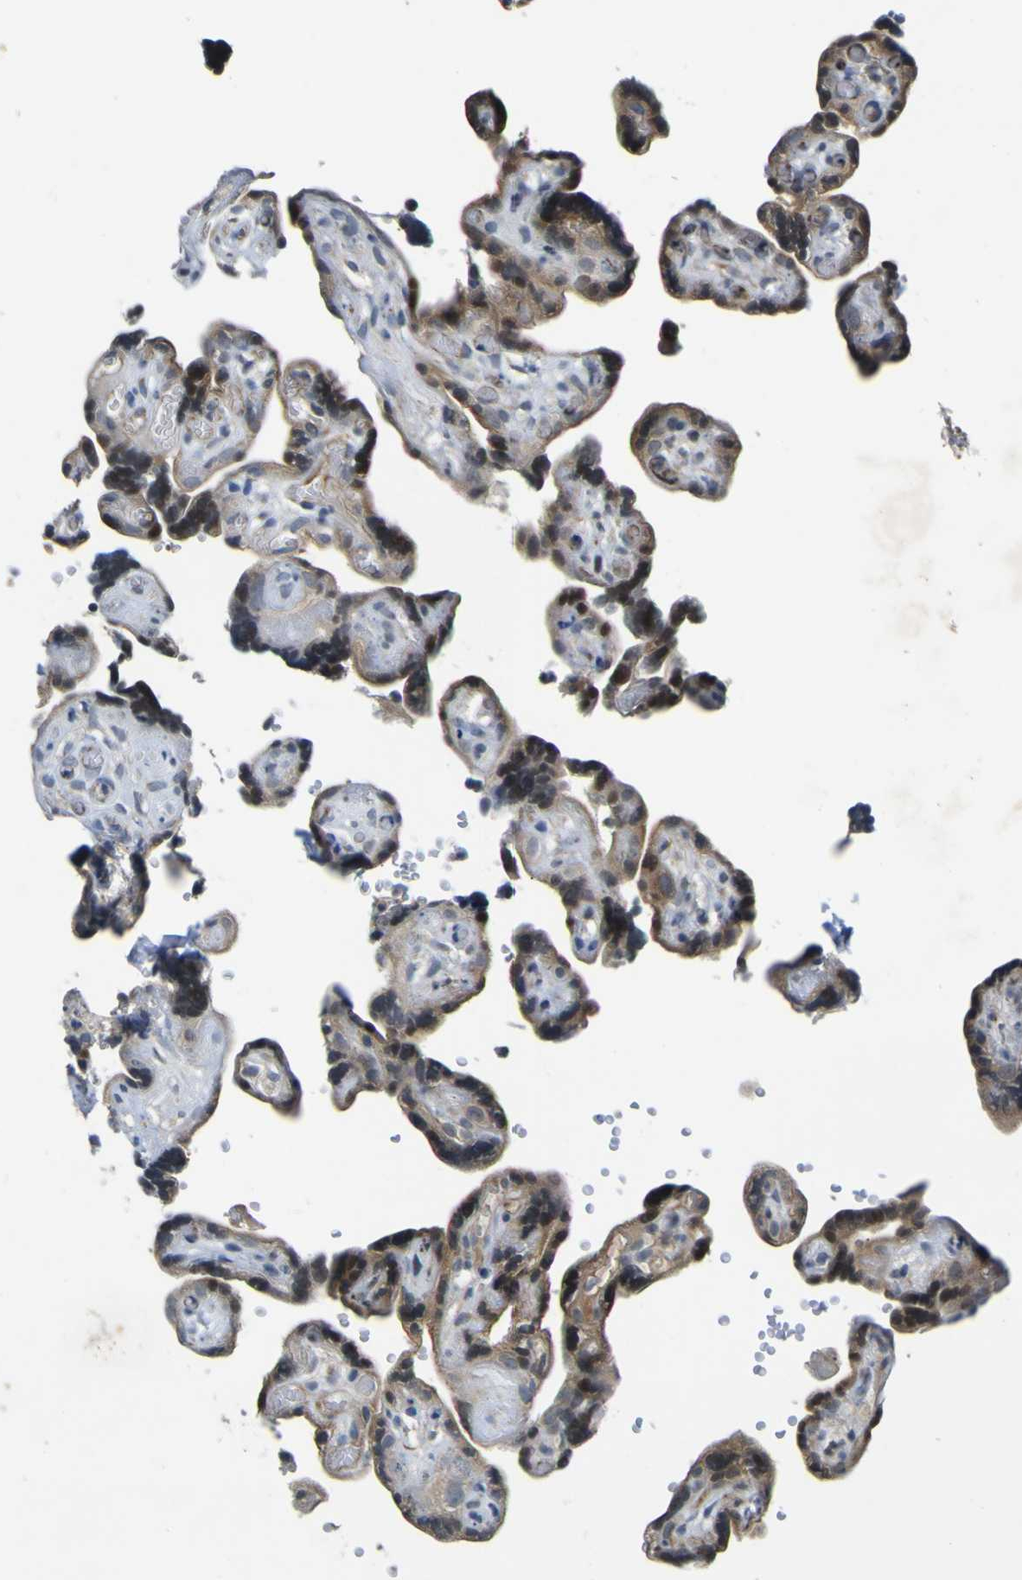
{"staining": {"intensity": "moderate", "quantity": ">75%", "location": "cytoplasmic/membranous"}, "tissue": "placenta", "cell_type": "Decidual cells", "image_type": "normal", "snomed": [{"axis": "morphology", "description": "Normal tissue, NOS"}, {"axis": "topography", "description": "Placenta"}], "caption": "Placenta stained for a protein demonstrates moderate cytoplasmic/membranous positivity in decidual cells. (Stains: DAB (3,3'-diaminobenzidine) in brown, nuclei in blue, Microscopy: brightfield microscopy at high magnification).", "gene": "LDLR", "patient": {"sex": "female", "age": 30}}